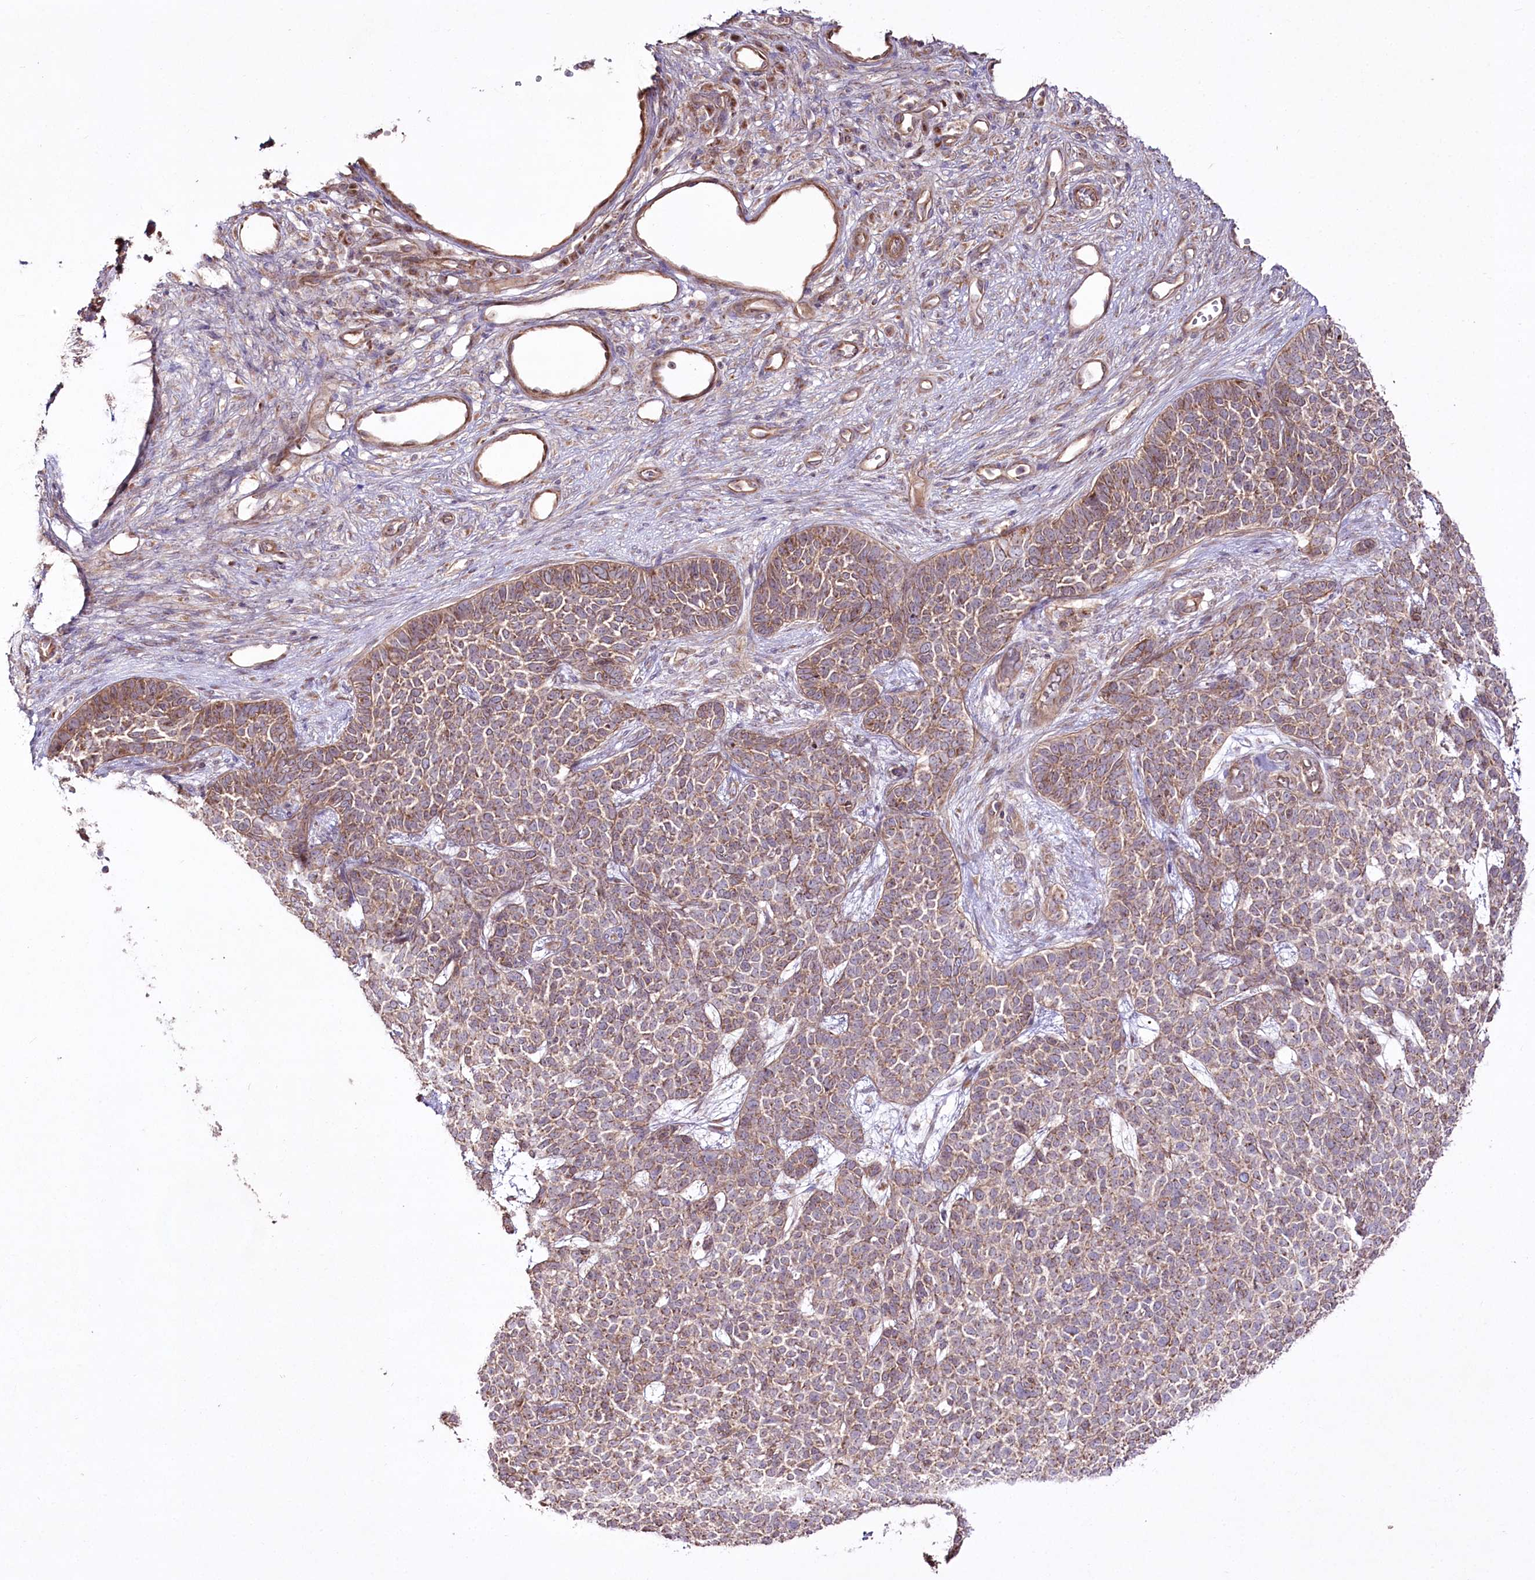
{"staining": {"intensity": "moderate", "quantity": ">75%", "location": "cytoplasmic/membranous"}, "tissue": "skin cancer", "cell_type": "Tumor cells", "image_type": "cancer", "snomed": [{"axis": "morphology", "description": "Basal cell carcinoma"}, {"axis": "topography", "description": "Skin"}], "caption": "Immunohistochemistry histopathology image of skin basal cell carcinoma stained for a protein (brown), which reveals medium levels of moderate cytoplasmic/membranous positivity in approximately >75% of tumor cells.", "gene": "REXO2", "patient": {"sex": "female", "age": 84}}